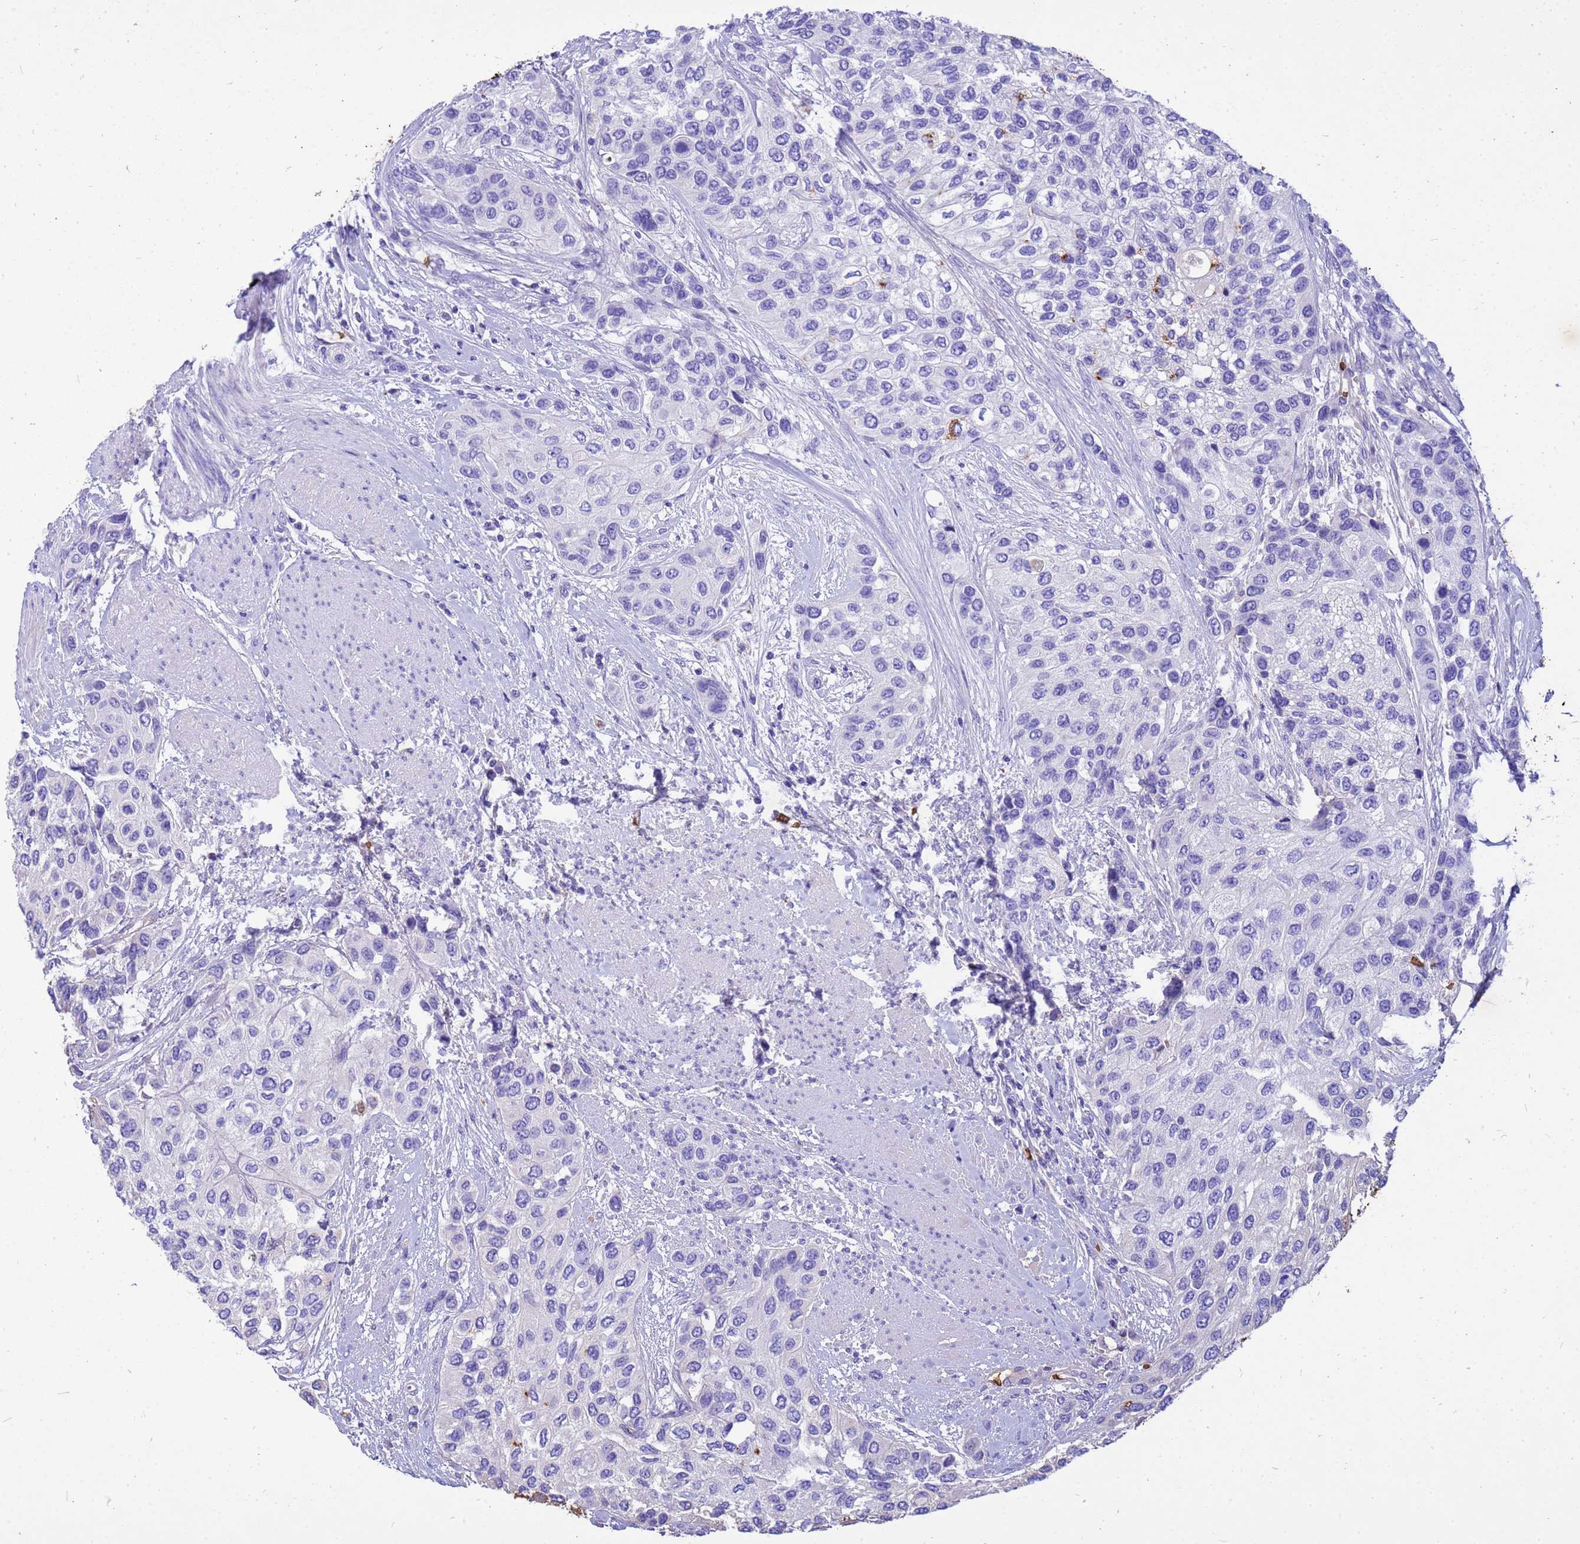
{"staining": {"intensity": "moderate", "quantity": "<25%", "location": "cytoplasmic/membranous"}, "tissue": "urothelial cancer", "cell_type": "Tumor cells", "image_type": "cancer", "snomed": [{"axis": "morphology", "description": "Normal tissue, NOS"}, {"axis": "morphology", "description": "Urothelial carcinoma, High grade"}, {"axis": "topography", "description": "Vascular tissue"}, {"axis": "topography", "description": "Urinary bladder"}], "caption": "Protein expression analysis of human urothelial cancer reveals moderate cytoplasmic/membranous expression in approximately <25% of tumor cells. The staining is performed using DAB brown chromogen to label protein expression. The nuclei are counter-stained blue using hematoxylin.", "gene": "HBA2", "patient": {"sex": "female", "age": 56}}